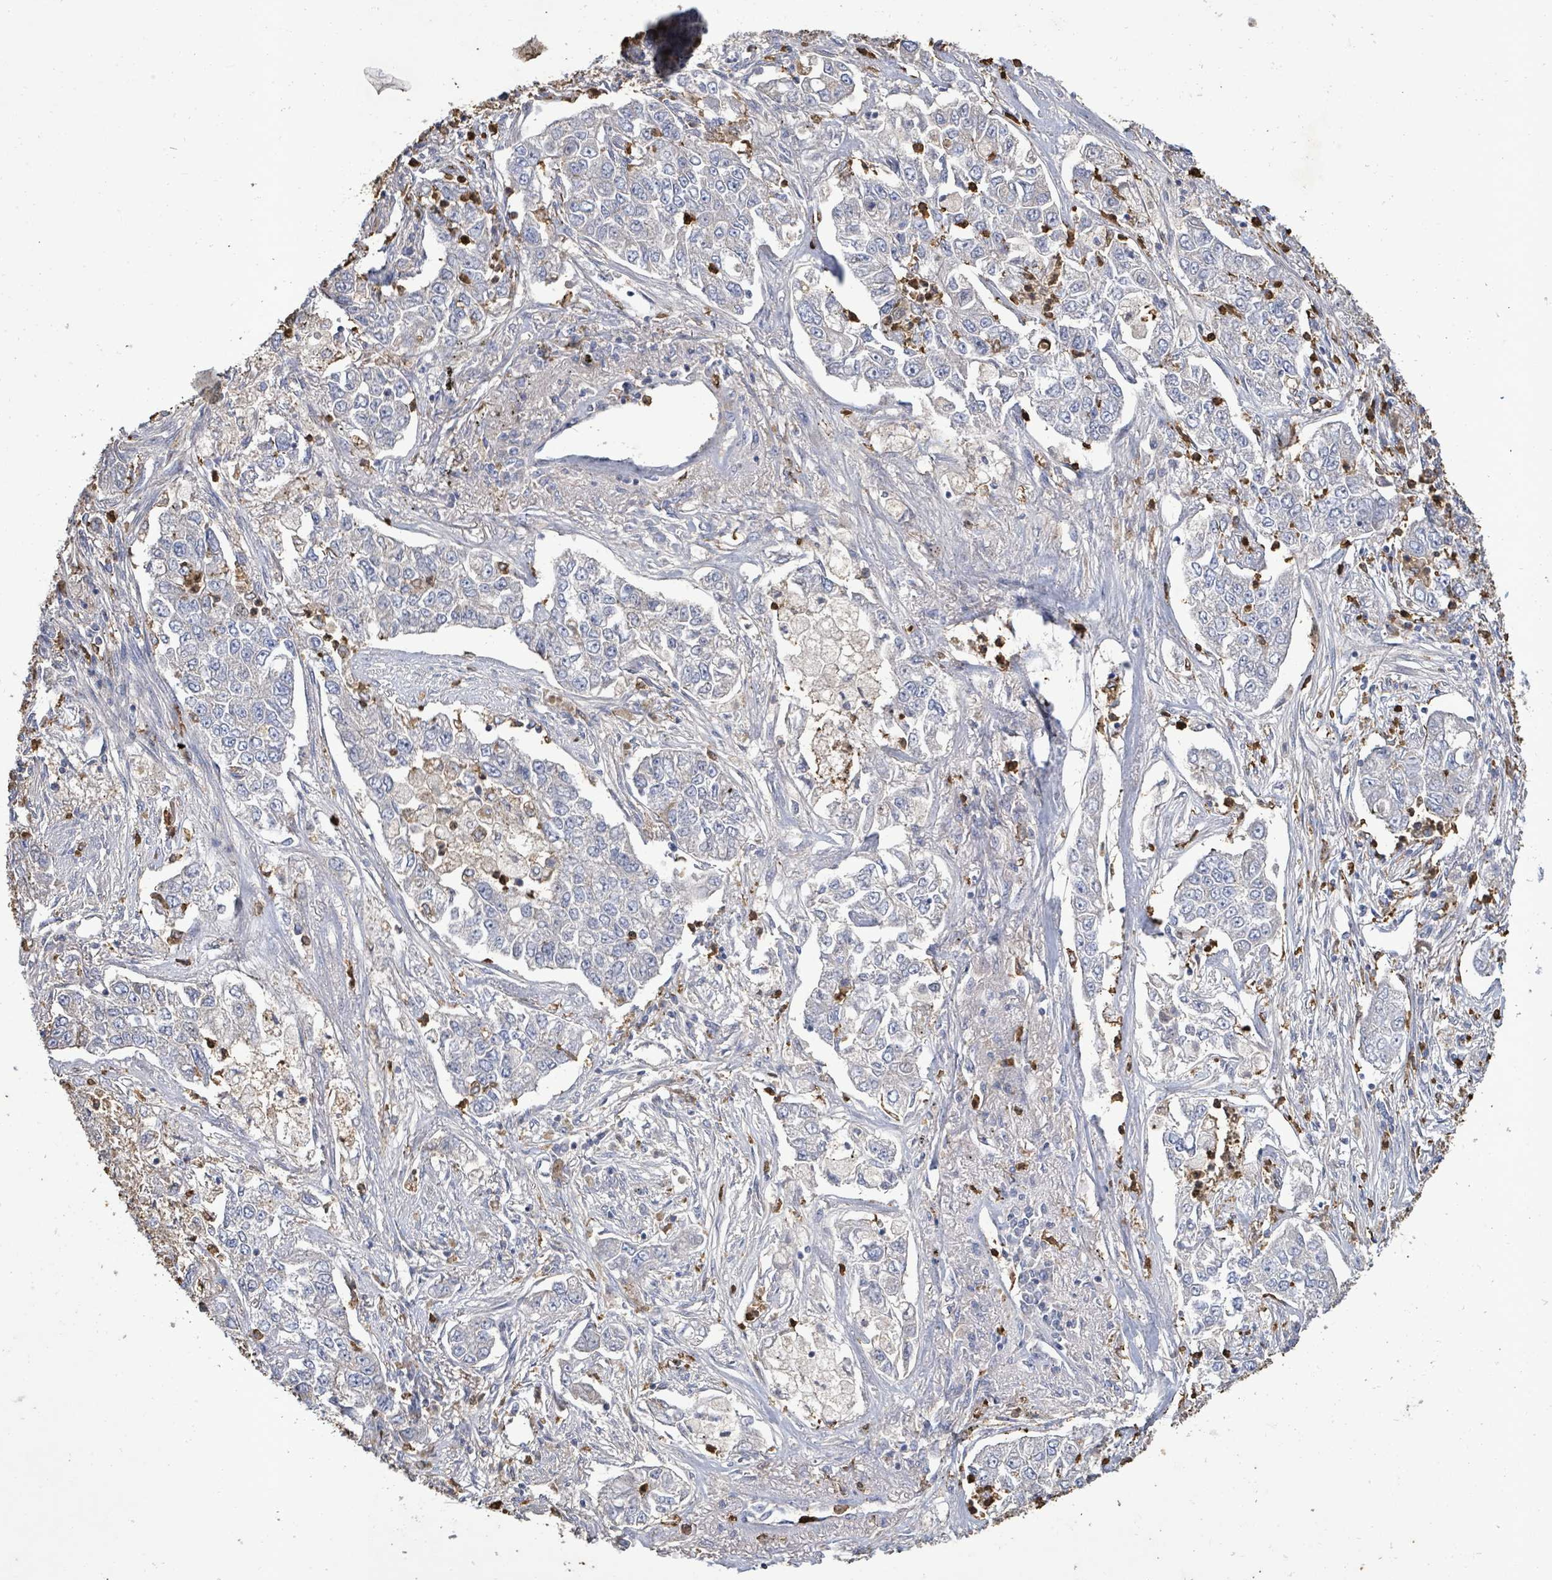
{"staining": {"intensity": "negative", "quantity": "none", "location": "none"}, "tissue": "lung cancer", "cell_type": "Tumor cells", "image_type": "cancer", "snomed": [{"axis": "morphology", "description": "Adenocarcinoma, NOS"}, {"axis": "topography", "description": "Lung"}], "caption": "A histopathology image of lung cancer stained for a protein displays no brown staining in tumor cells. (Immunohistochemistry, brightfield microscopy, high magnification).", "gene": "FAM210A", "patient": {"sex": "male", "age": 49}}